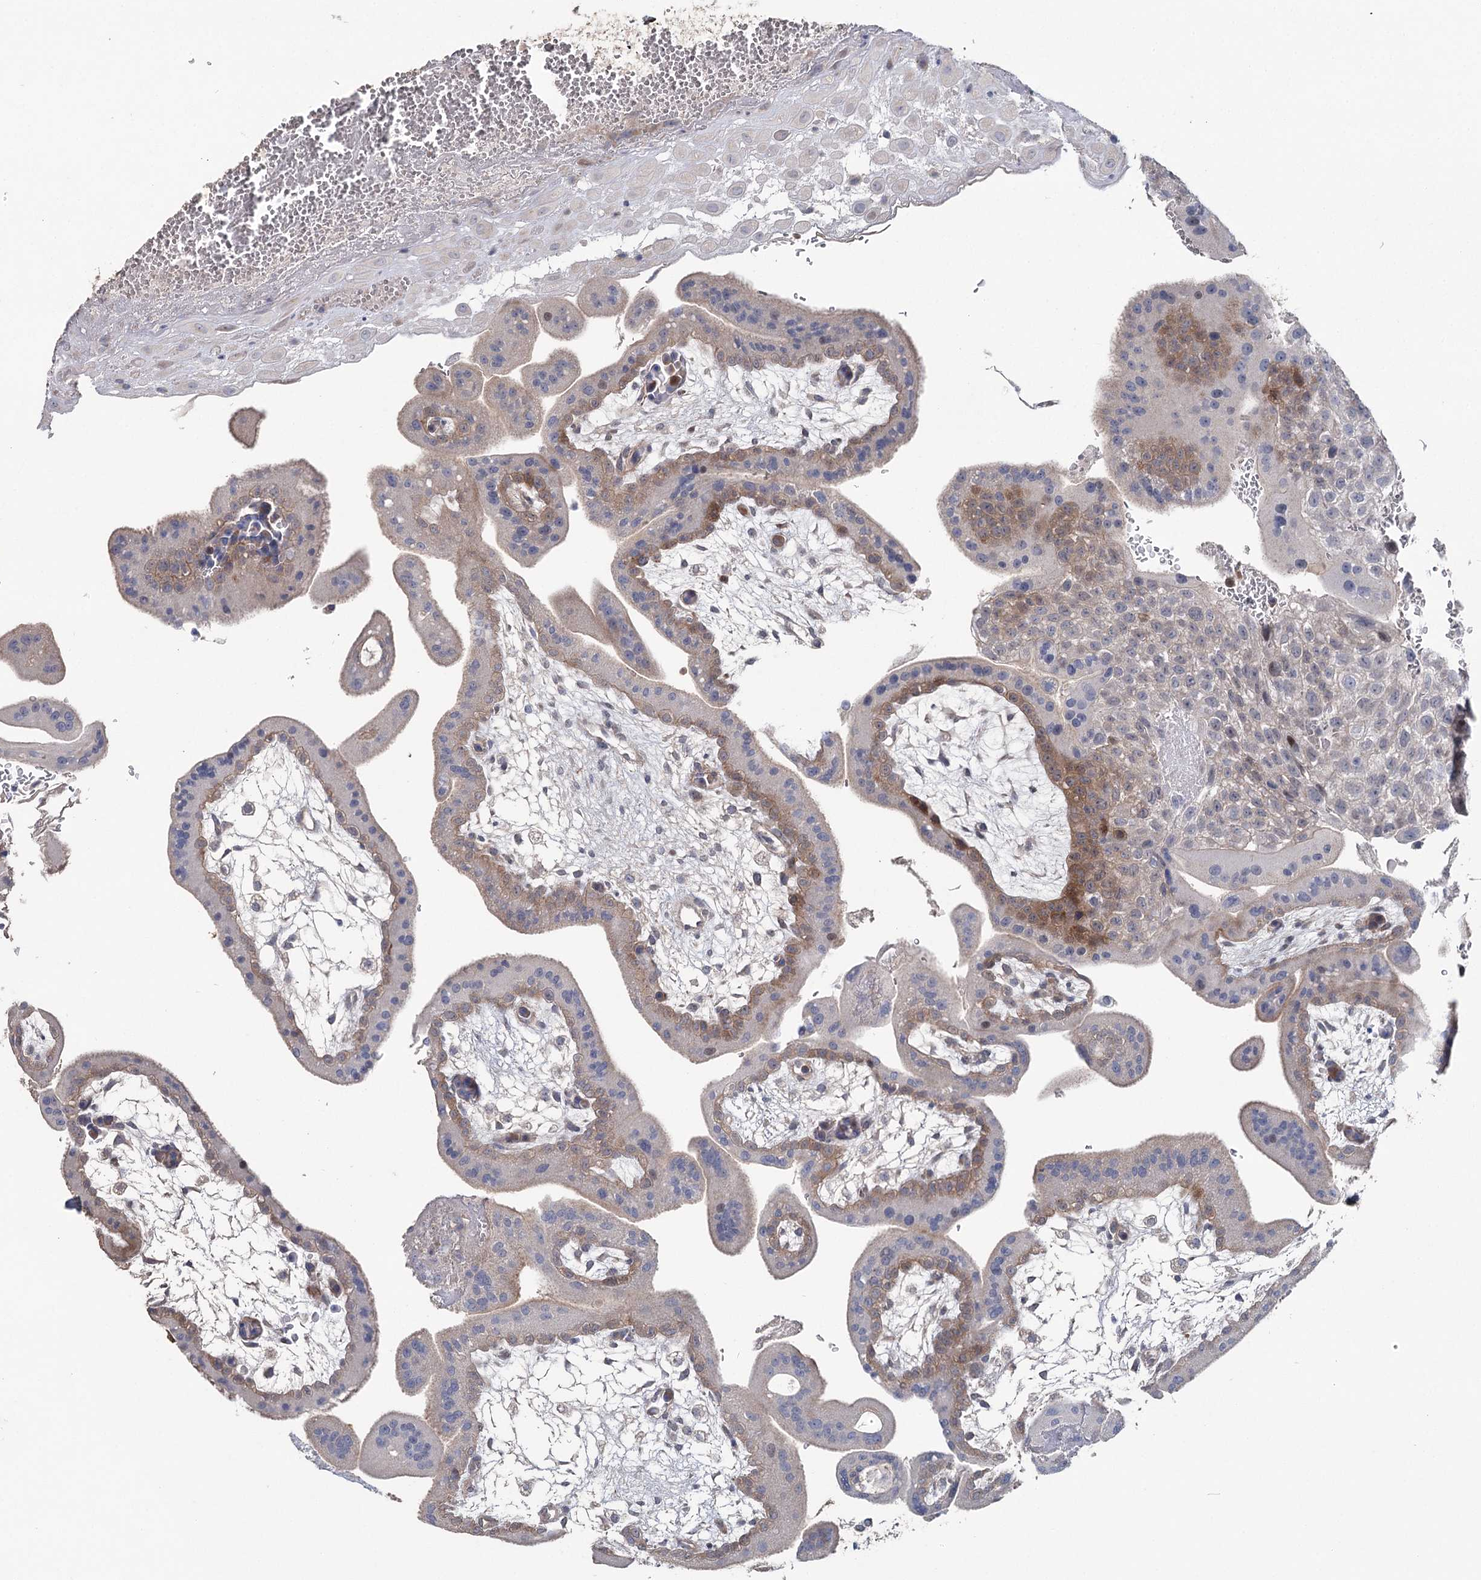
{"staining": {"intensity": "negative", "quantity": "none", "location": "none"}, "tissue": "placenta", "cell_type": "Decidual cells", "image_type": "normal", "snomed": [{"axis": "morphology", "description": "Normal tissue, NOS"}, {"axis": "topography", "description": "Placenta"}], "caption": "Protein analysis of unremarkable placenta displays no significant staining in decidual cells.", "gene": "MAP3K13", "patient": {"sex": "female", "age": 35}}